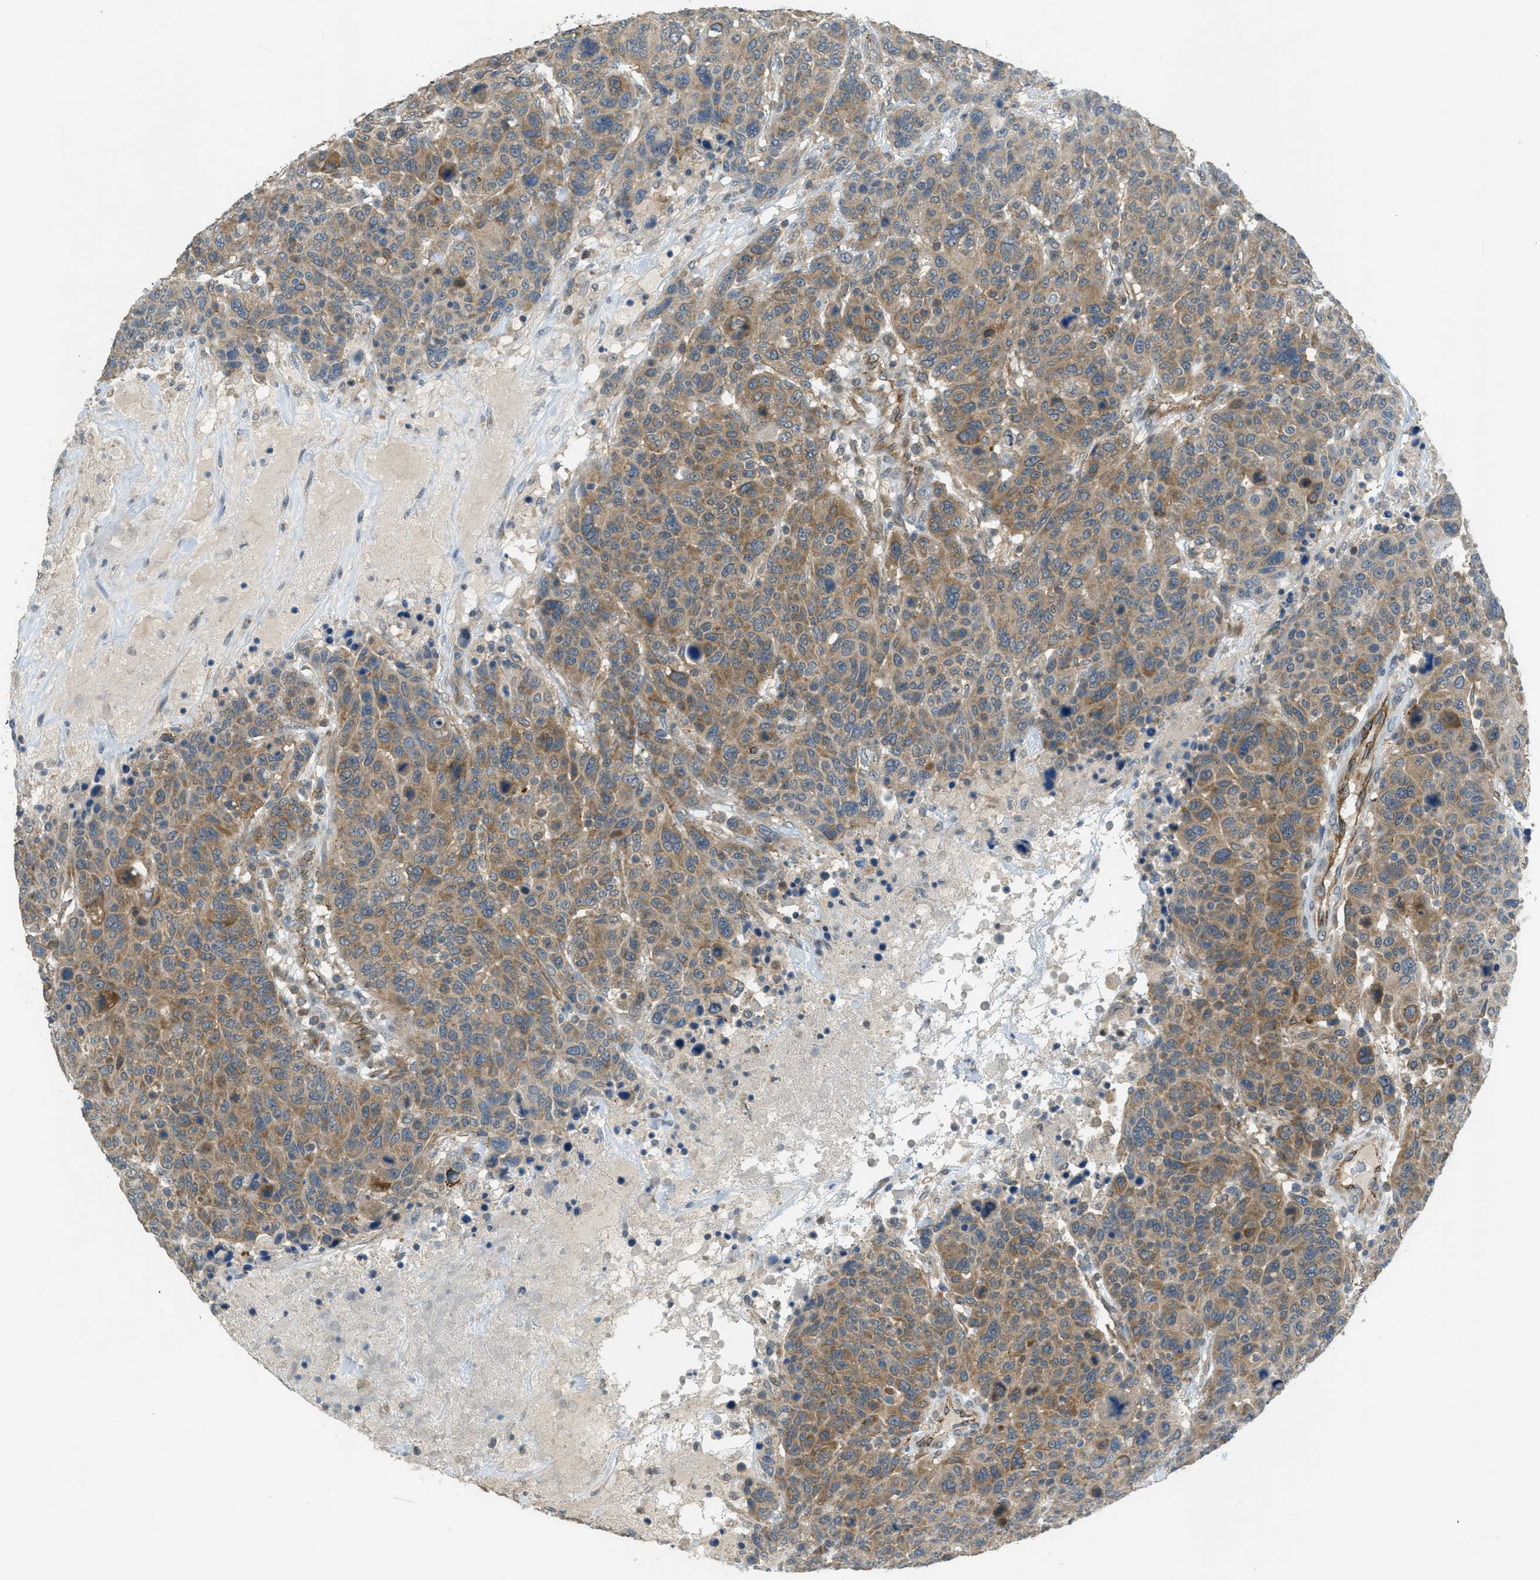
{"staining": {"intensity": "moderate", "quantity": ">75%", "location": "cytoplasmic/membranous"}, "tissue": "breast cancer", "cell_type": "Tumor cells", "image_type": "cancer", "snomed": [{"axis": "morphology", "description": "Duct carcinoma"}, {"axis": "topography", "description": "Breast"}], "caption": "IHC histopathology image of neoplastic tissue: breast intraductal carcinoma stained using IHC shows medium levels of moderate protein expression localized specifically in the cytoplasmic/membranous of tumor cells, appearing as a cytoplasmic/membranous brown color.", "gene": "JCAD", "patient": {"sex": "female", "age": 37}}